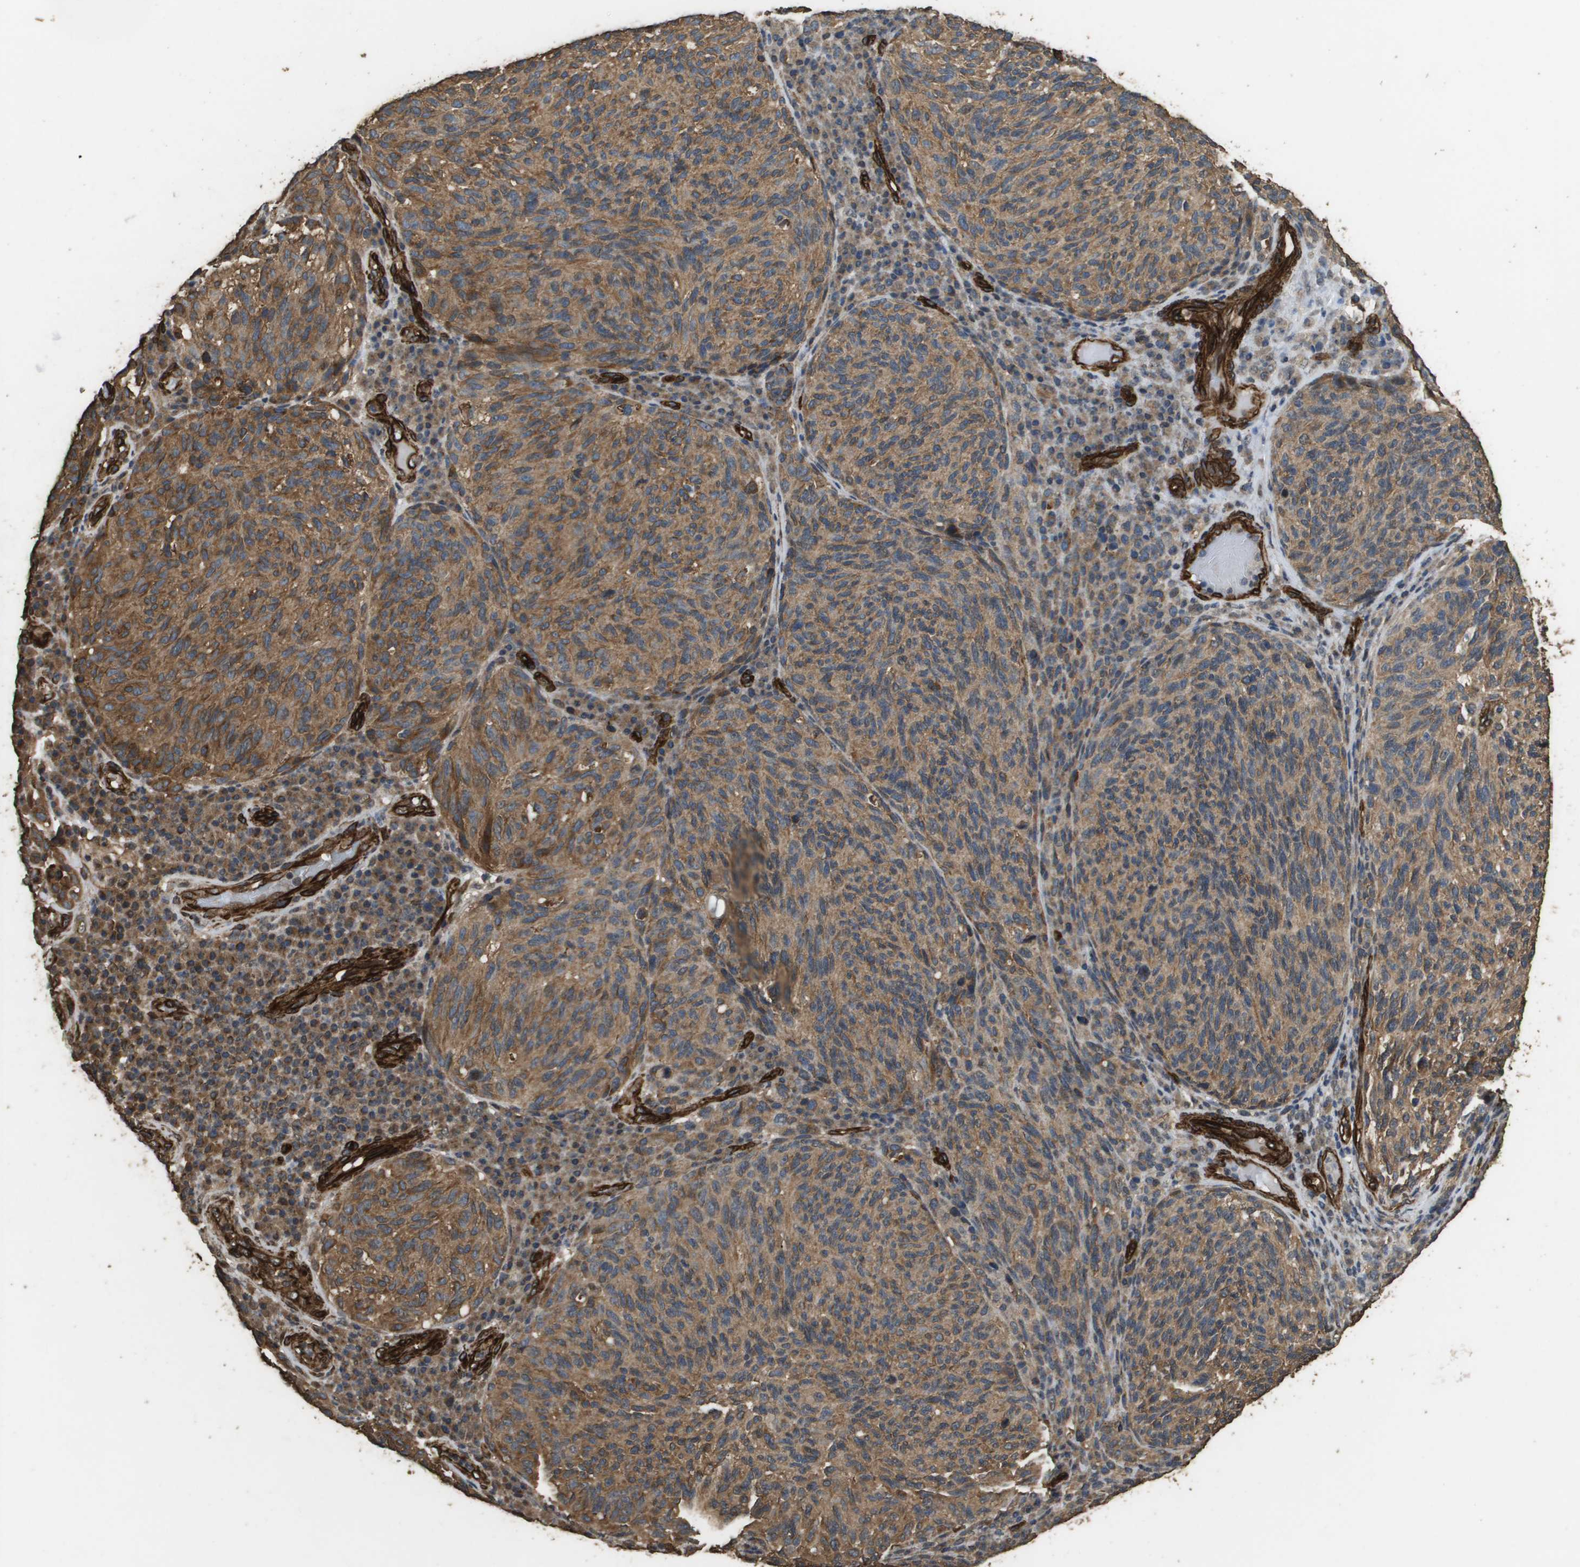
{"staining": {"intensity": "moderate", "quantity": ">75%", "location": "cytoplasmic/membranous"}, "tissue": "melanoma", "cell_type": "Tumor cells", "image_type": "cancer", "snomed": [{"axis": "morphology", "description": "Malignant melanoma, NOS"}, {"axis": "topography", "description": "Skin"}], "caption": "High-power microscopy captured an immunohistochemistry micrograph of melanoma, revealing moderate cytoplasmic/membranous positivity in approximately >75% of tumor cells.", "gene": "AAMP", "patient": {"sex": "female", "age": 73}}